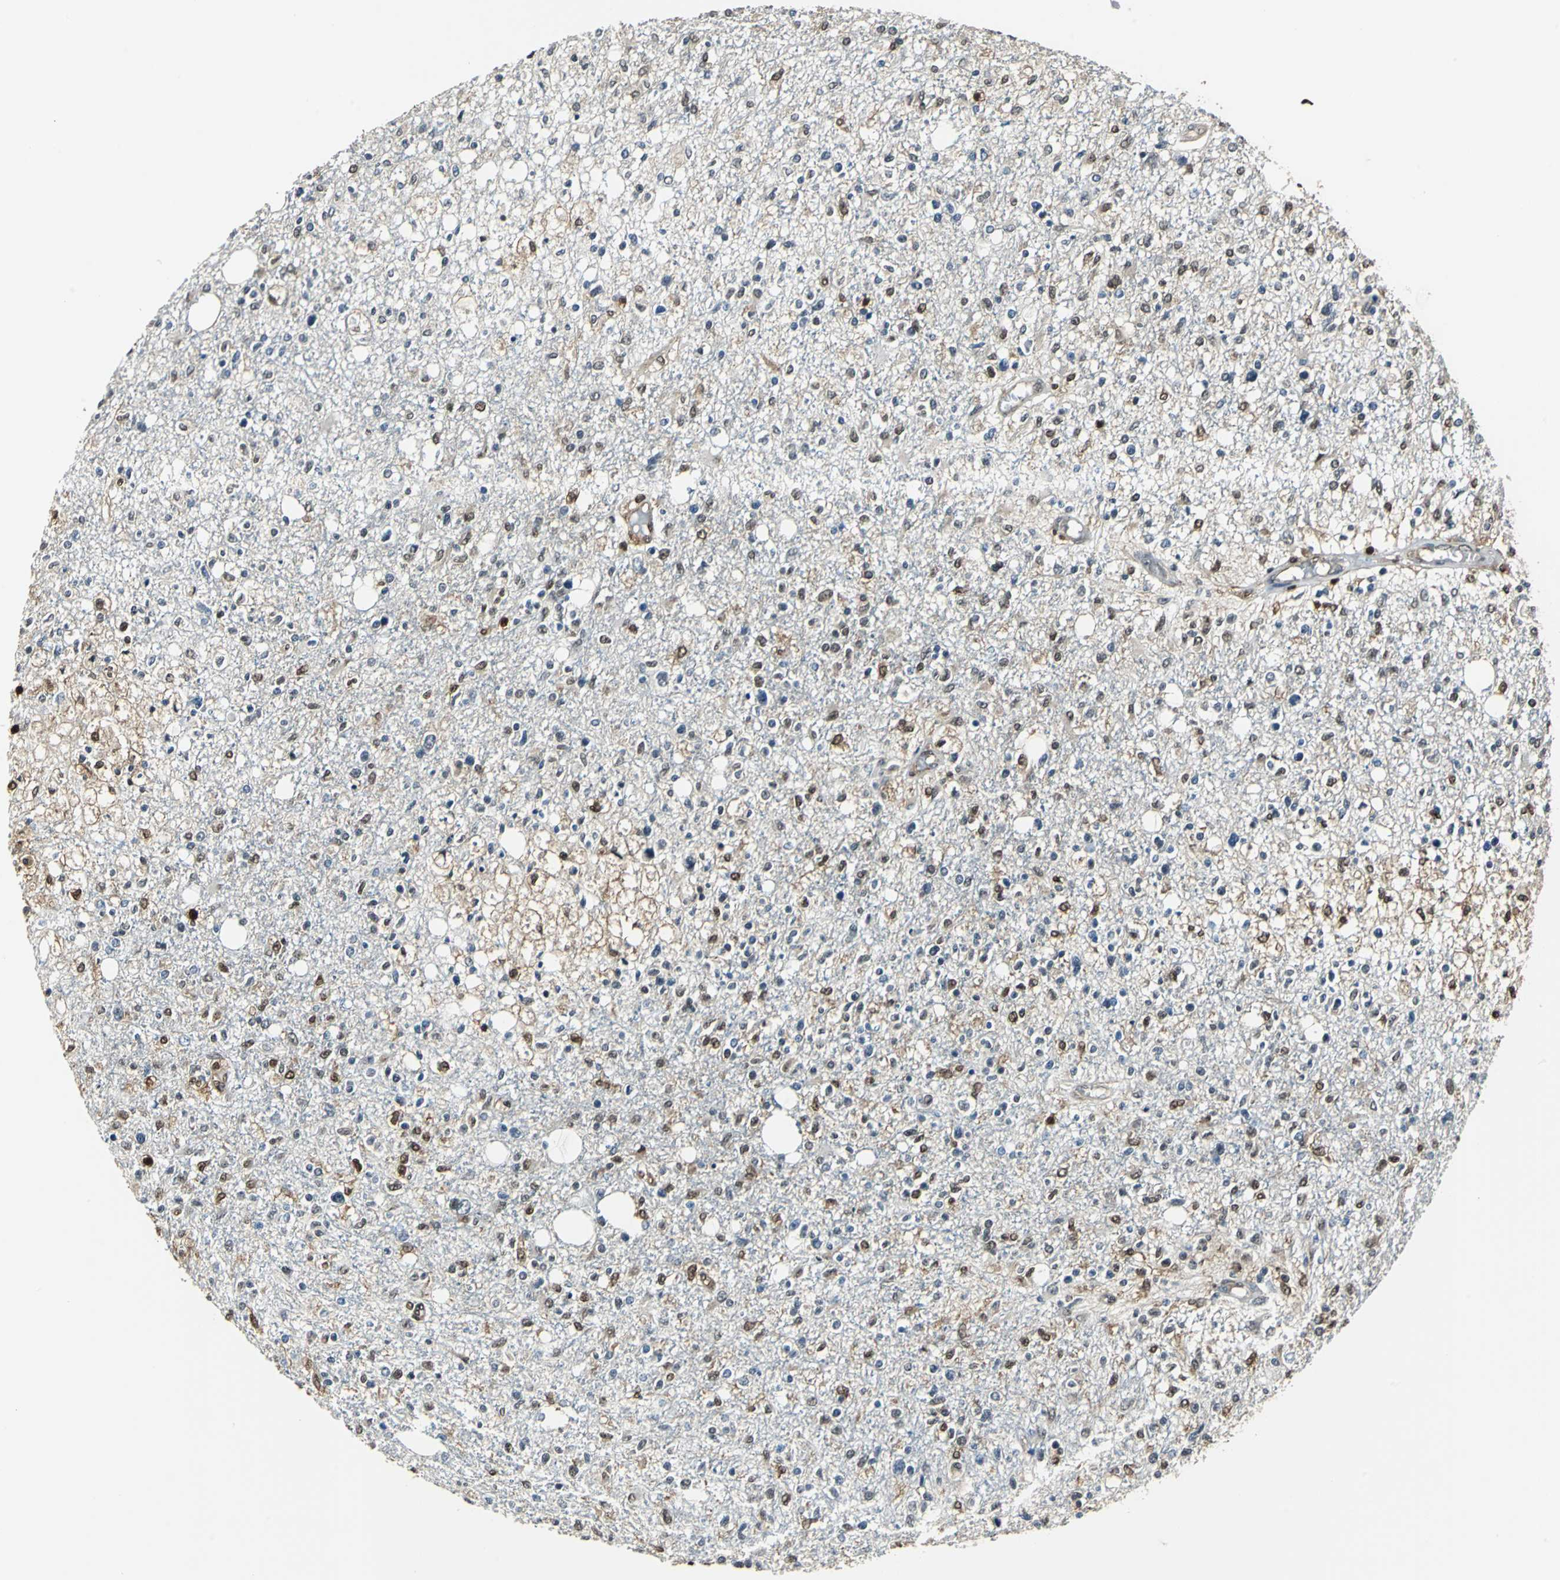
{"staining": {"intensity": "moderate", "quantity": ">75%", "location": "cytoplasmic/membranous,nuclear"}, "tissue": "glioma", "cell_type": "Tumor cells", "image_type": "cancer", "snomed": [{"axis": "morphology", "description": "Glioma, malignant, High grade"}, {"axis": "topography", "description": "Cerebral cortex"}], "caption": "Protein staining of malignant glioma (high-grade) tissue shows moderate cytoplasmic/membranous and nuclear positivity in about >75% of tumor cells.", "gene": "PSME1", "patient": {"sex": "male", "age": 76}}